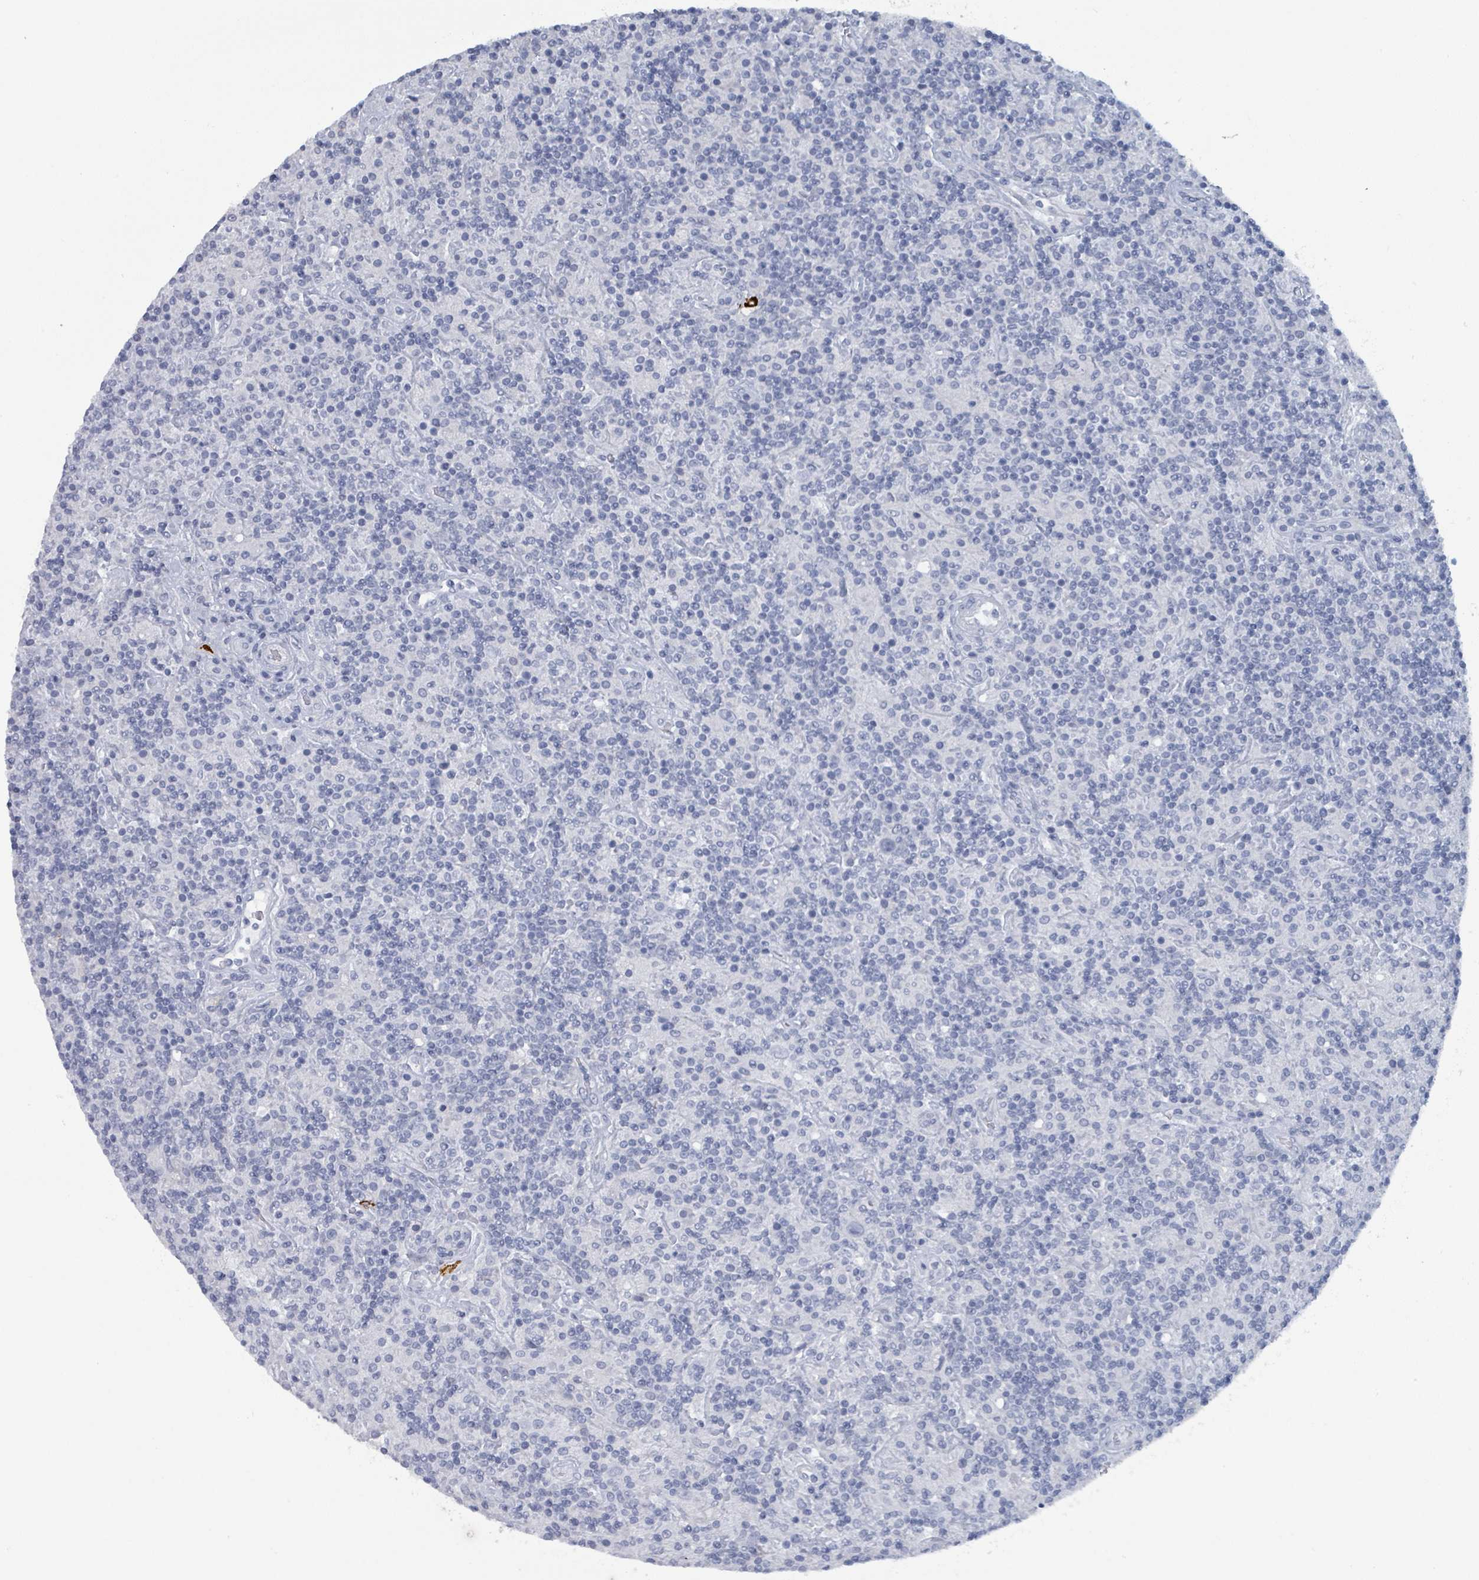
{"staining": {"intensity": "negative", "quantity": "none", "location": "none"}, "tissue": "lymphoma", "cell_type": "Tumor cells", "image_type": "cancer", "snomed": [{"axis": "morphology", "description": "Hodgkin's disease, NOS"}, {"axis": "topography", "description": "Lymph node"}], "caption": "This is a histopathology image of IHC staining of Hodgkin's disease, which shows no expression in tumor cells.", "gene": "VPS13D", "patient": {"sex": "male", "age": 70}}